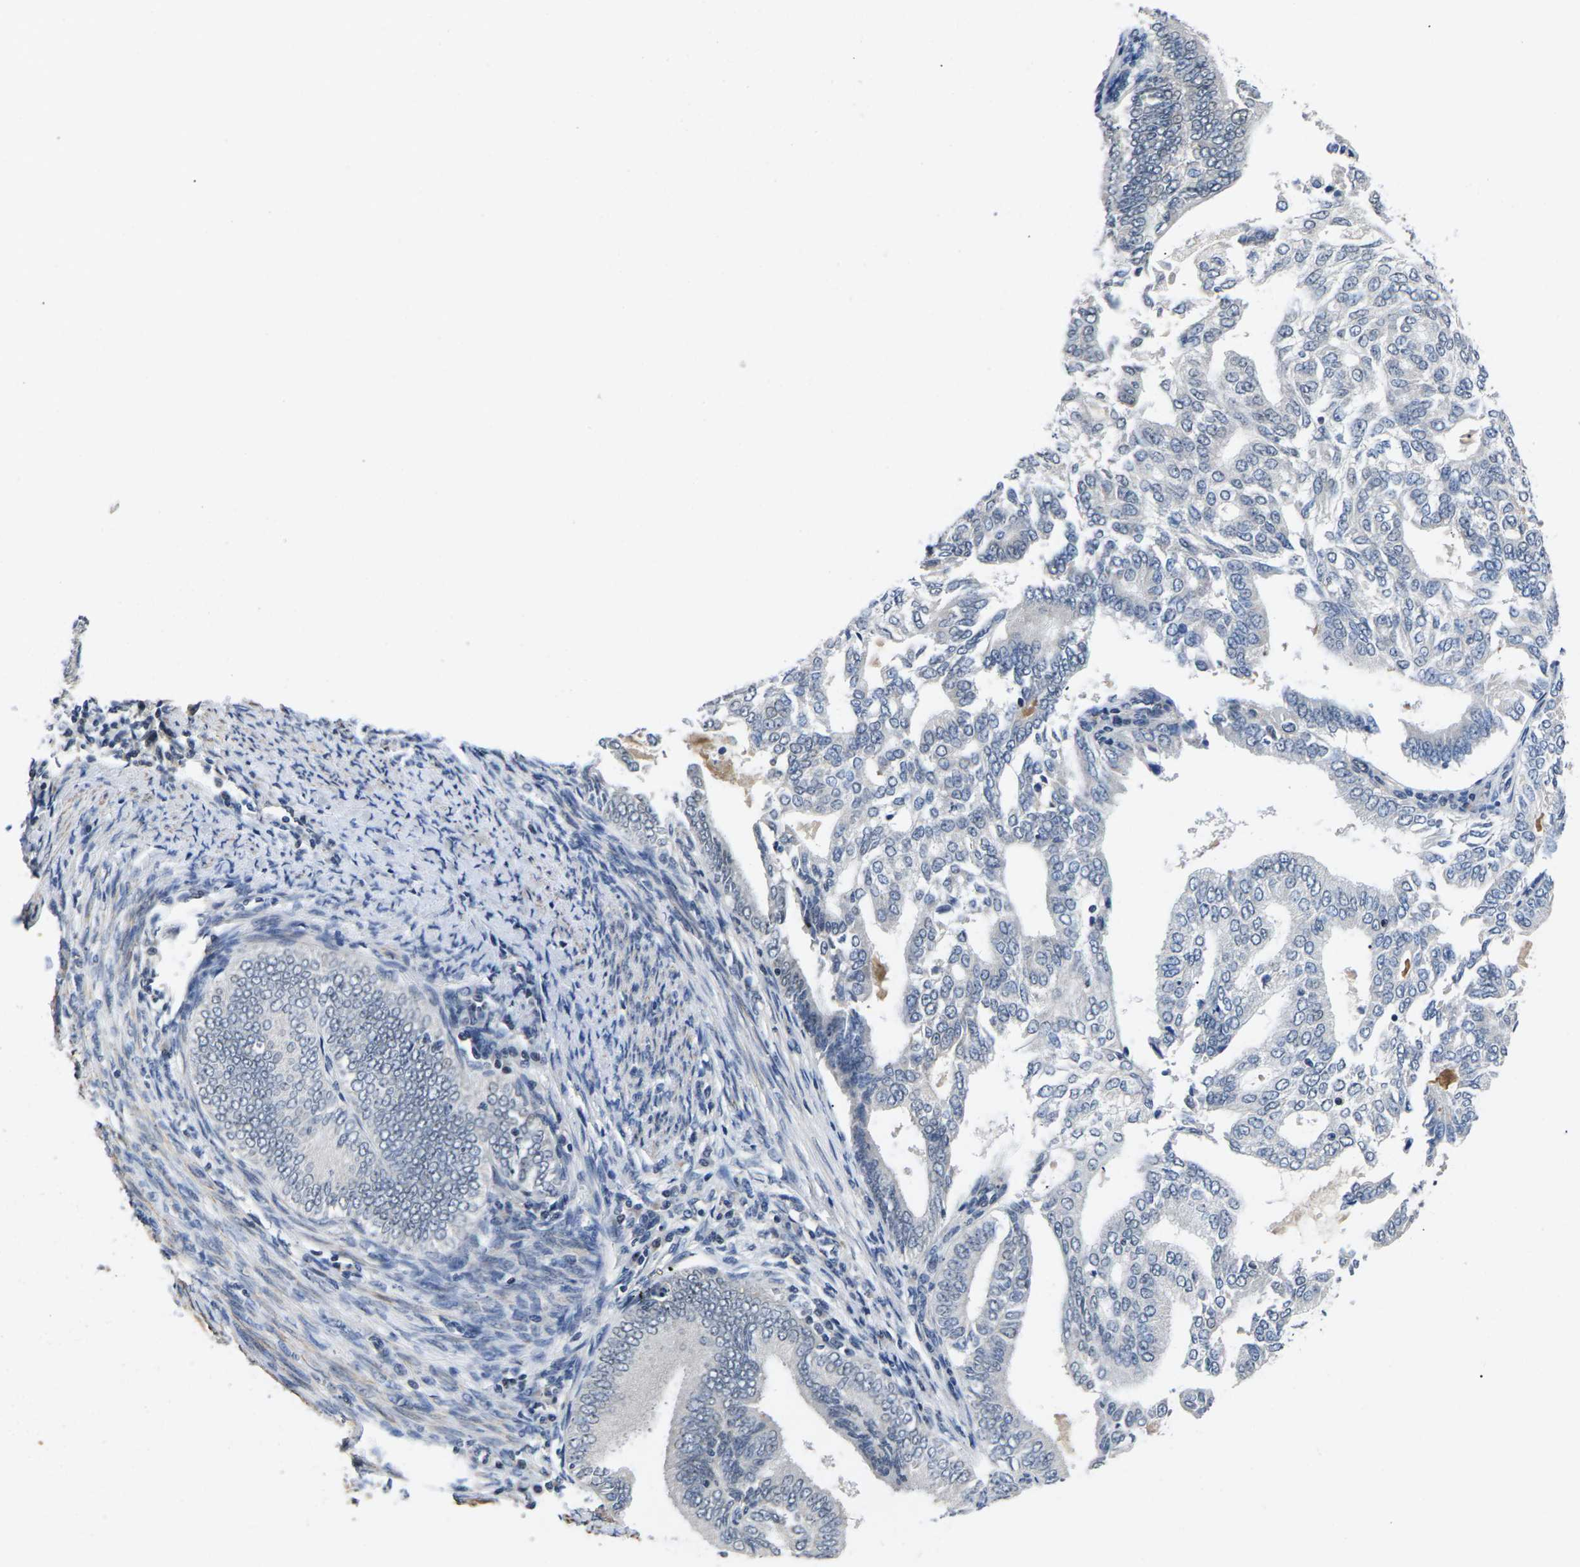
{"staining": {"intensity": "negative", "quantity": "none", "location": "none"}, "tissue": "endometrial cancer", "cell_type": "Tumor cells", "image_type": "cancer", "snomed": [{"axis": "morphology", "description": "Adenocarcinoma, NOS"}, {"axis": "topography", "description": "Endometrium"}], "caption": "DAB immunohistochemical staining of human endometrial cancer exhibits no significant staining in tumor cells.", "gene": "ST6GAL2", "patient": {"sex": "female", "age": 58}}